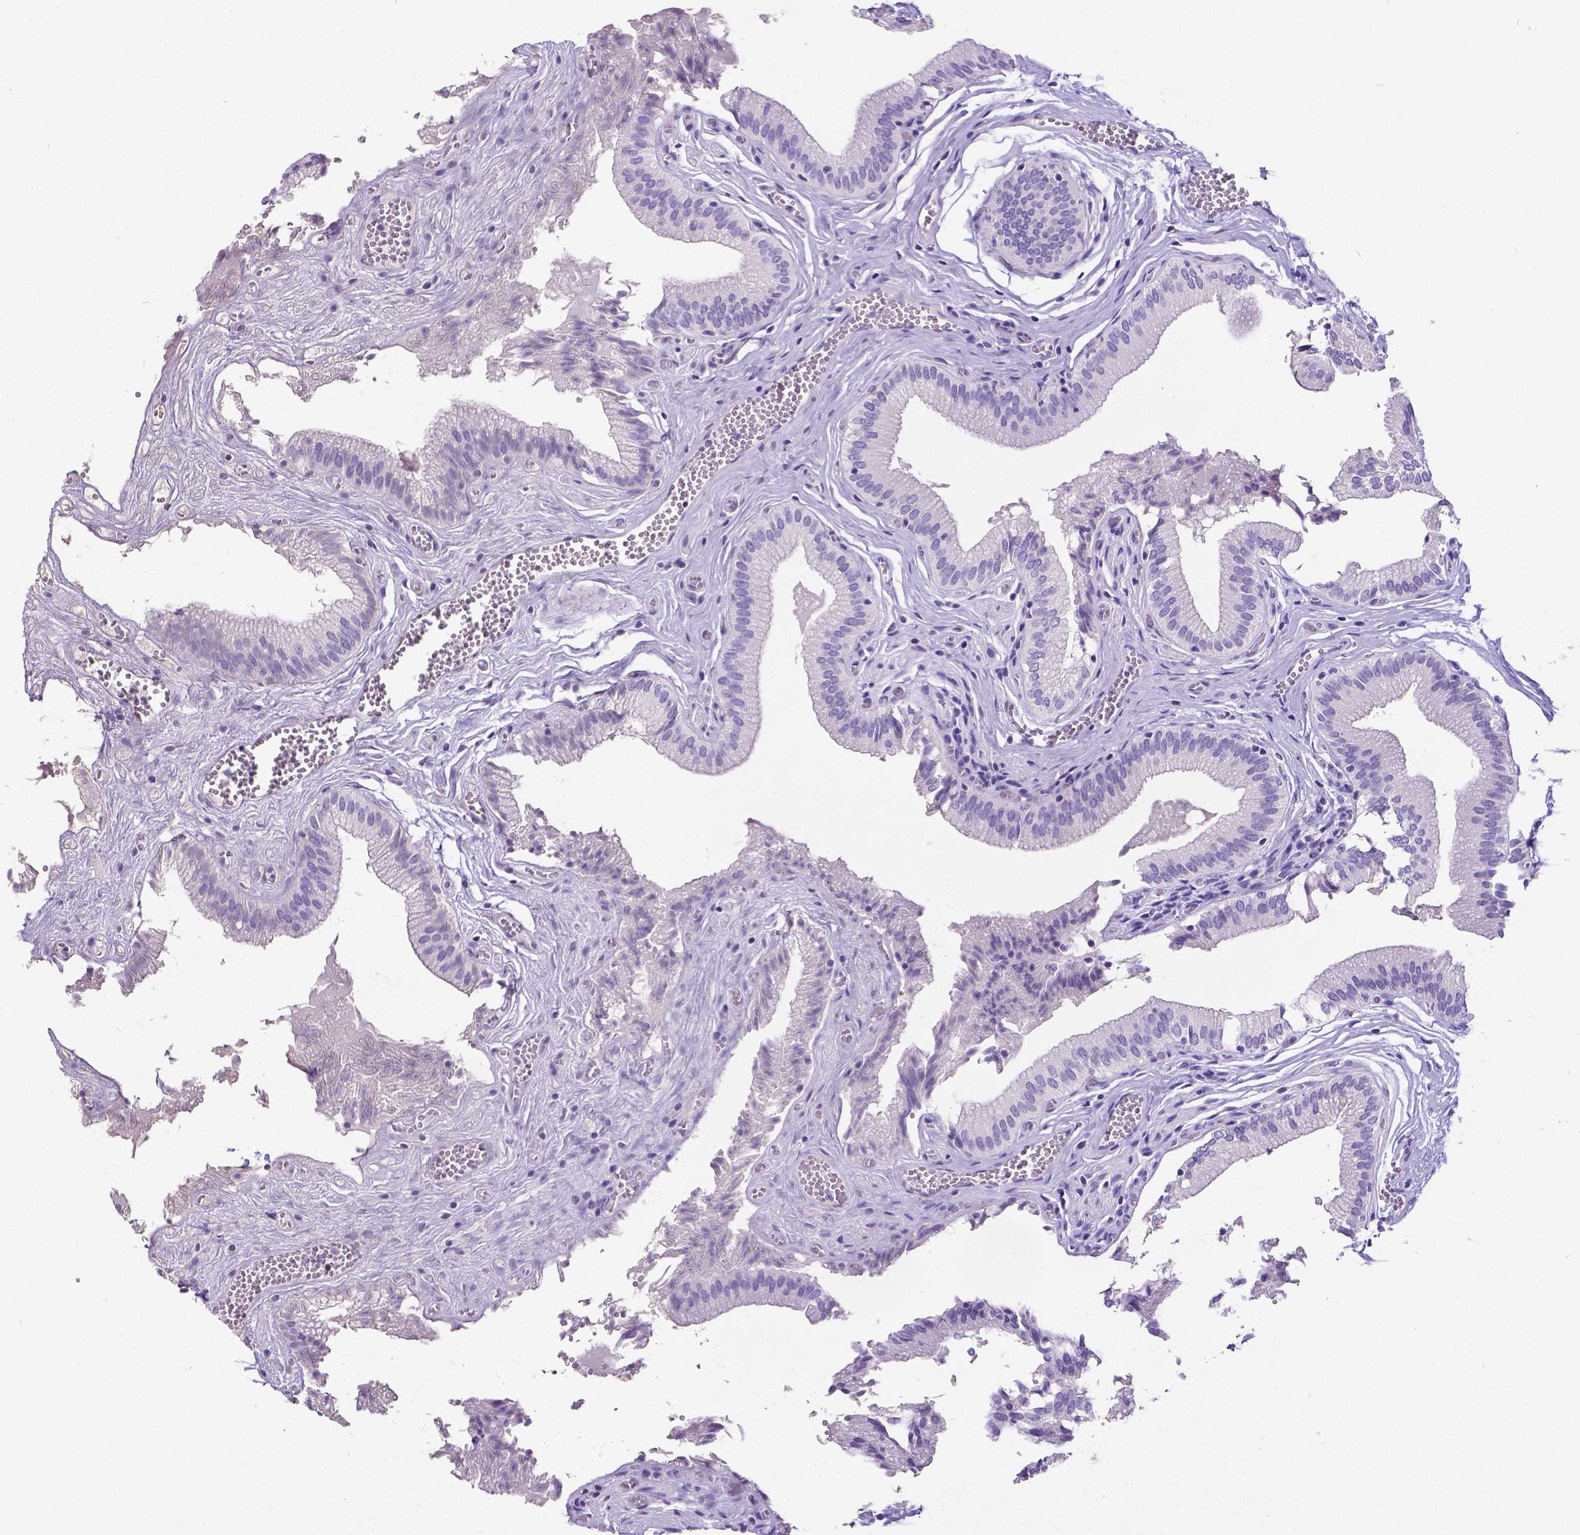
{"staining": {"intensity": "negative", "quantity": "none", "location": "none"}, "tissue": "gallbladder", "cell_type": "Glandular cells", "image_type": "normal", "snomed": [{"axis": "morphology", "description": "Normal tissue, NOS"}, {"axis": "topography", "description": "Gallbladder"}, {"axis": "topography", "description": "Peripheral nerve tissue"}], "caption": "Photomicrograph shows no protein expression in glandular cells of normal gallbladder.", "gene": "SATB2", "patient": {"sex": "male", "age": 17}}